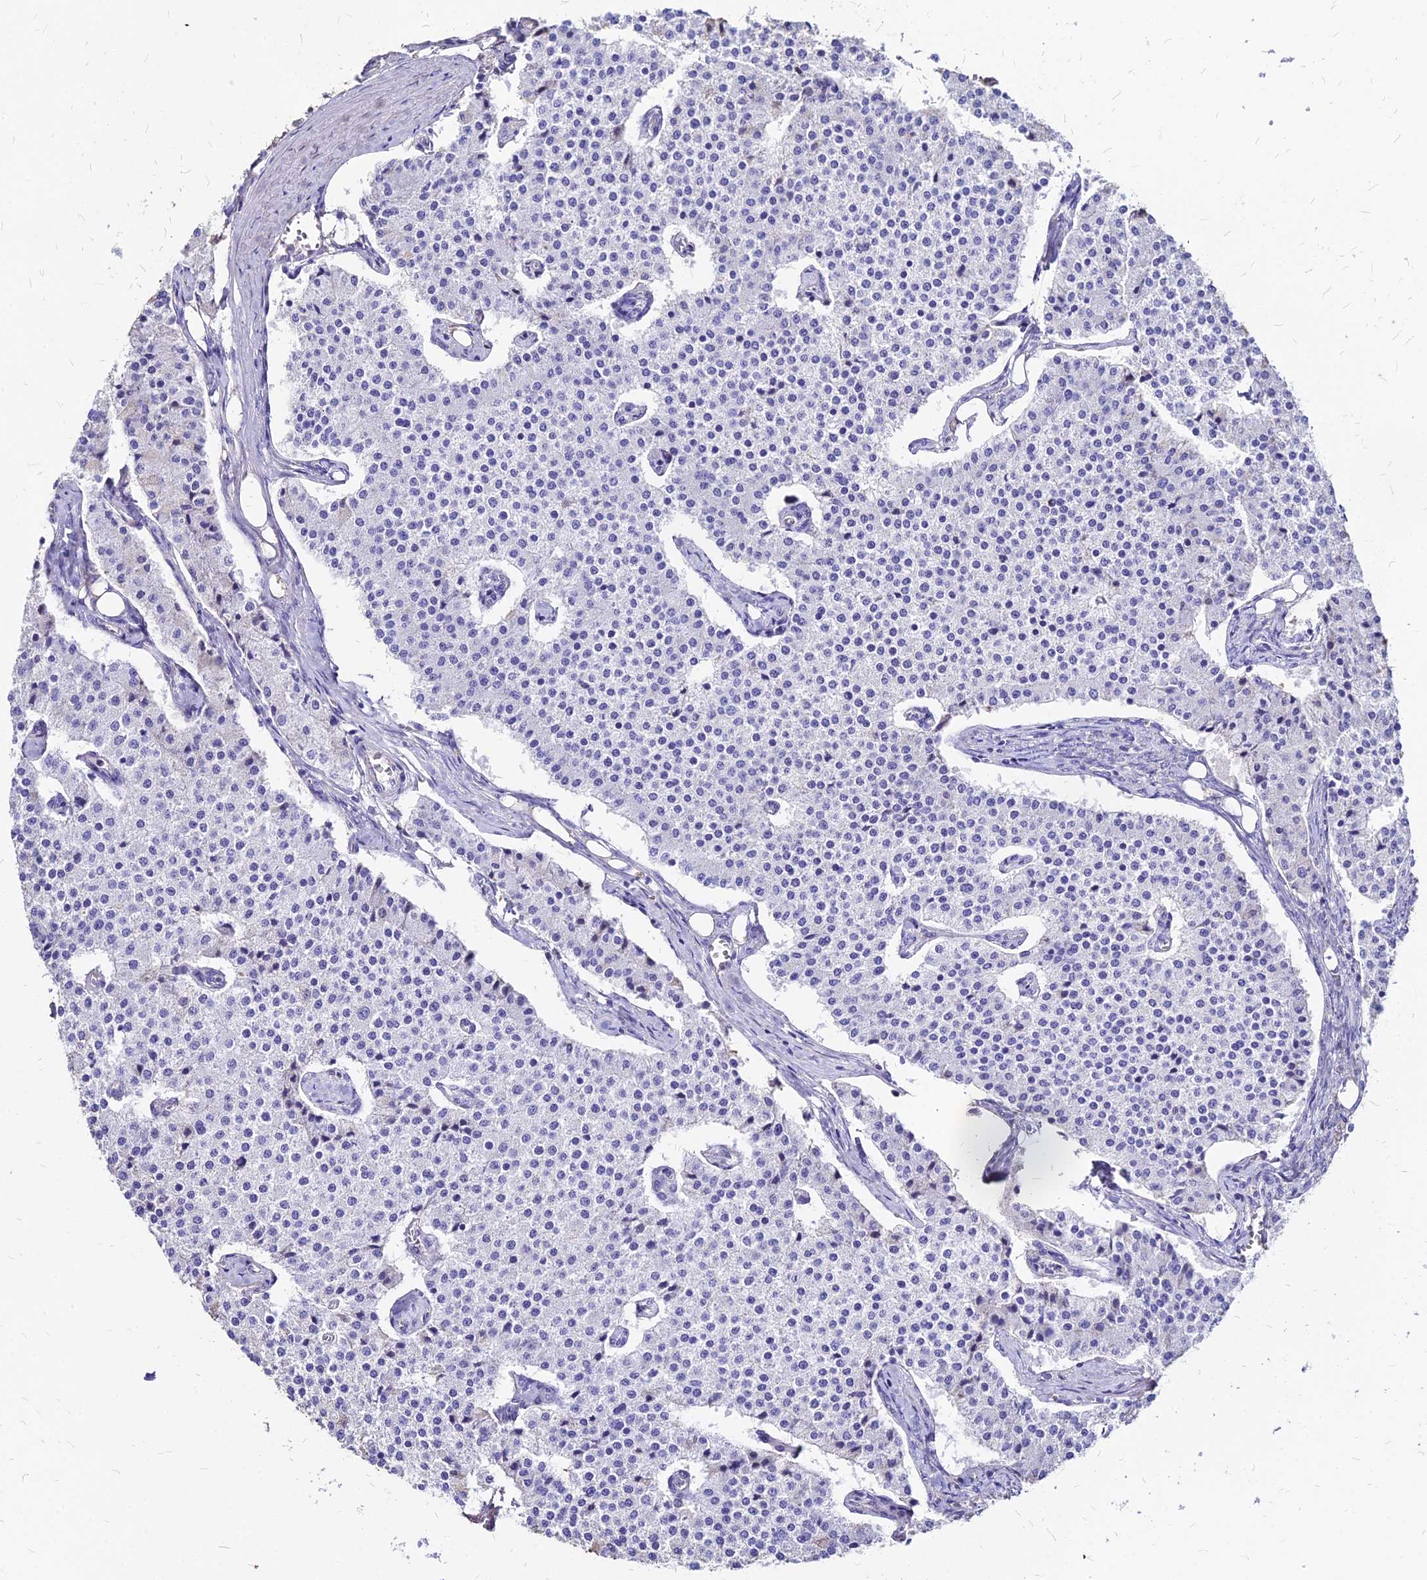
{"staining": {"intensity": "negative", "quantity": "none", "location": "none"}, "tissue": "carcinoid", "cell_type": "Tumor cells", "image_type": "cancer", "snomed": [{"axis": "morphology", "description": "Carcinoid, malignant, NOS"}, {"axis": "topography", "description": "Colon"}], "caption": "Protein analysis of carcinoid exhibits no significant staining in tumor cells.", "gene": "NME5", "patient": {"sex": "female", "age": 52}}